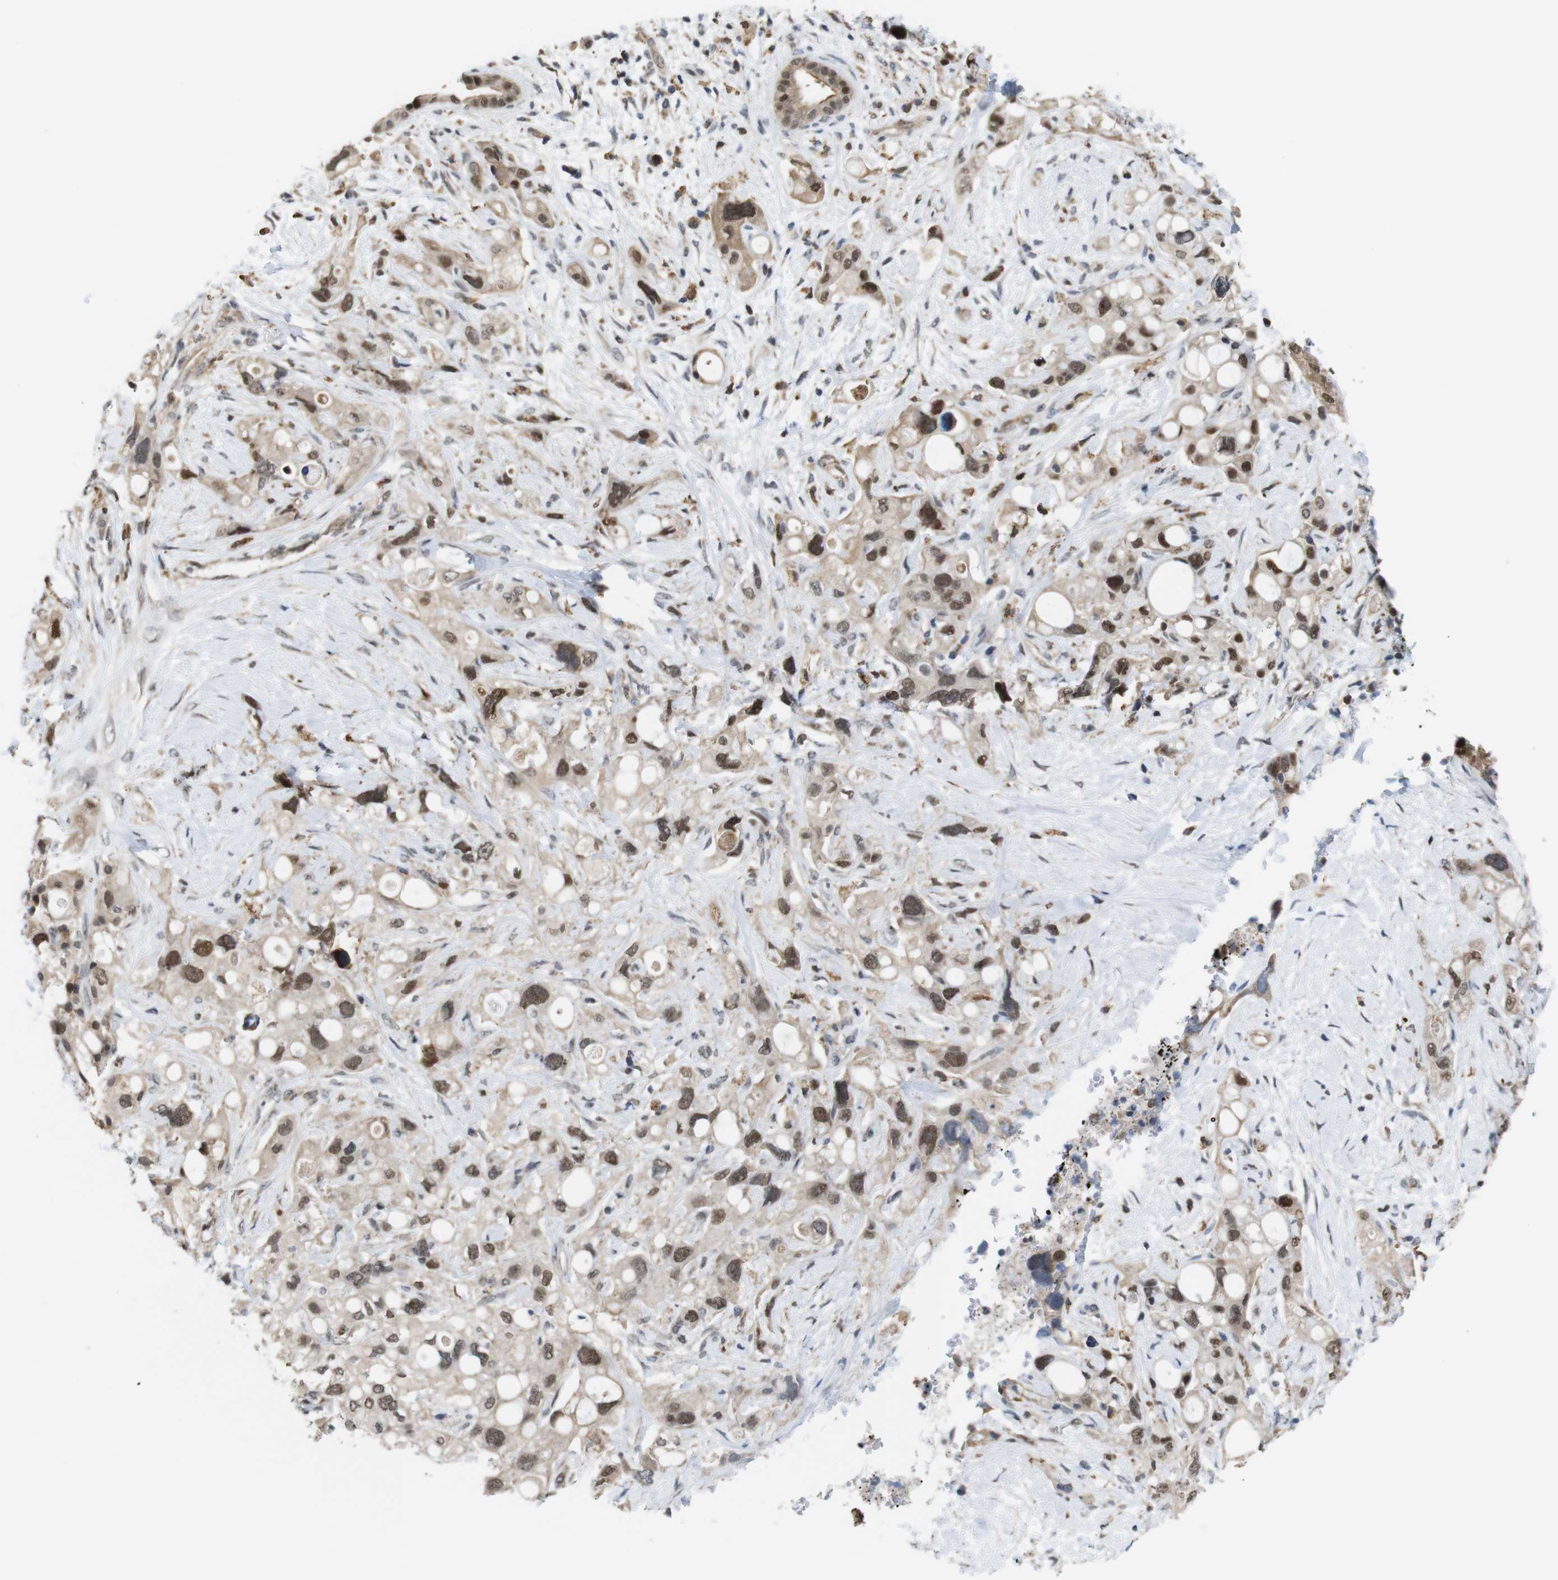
{"staining": {"intensity": "moderate", "quantity": ">75%", "location": "cytoplasmic/membranous,nuclear"}, "tissue": "pancreatic cancer", "cell_type": "Tumor cells", "image_type": "cancer", "snomed": [{"axis": "morphology", "description": "Adenocarcinoma, NOS"}, {"axis": "topography", "description": "Pancreas"}], "caption": "An image of human pancreatic cancer (adenocarcinoma) stained for a protein reveals moderate cytoplasmic/membranous and nuclear brown staining in tumor cells.", "gene": "PNMA8A", "patient": {"sex": "female", "age": 56}}